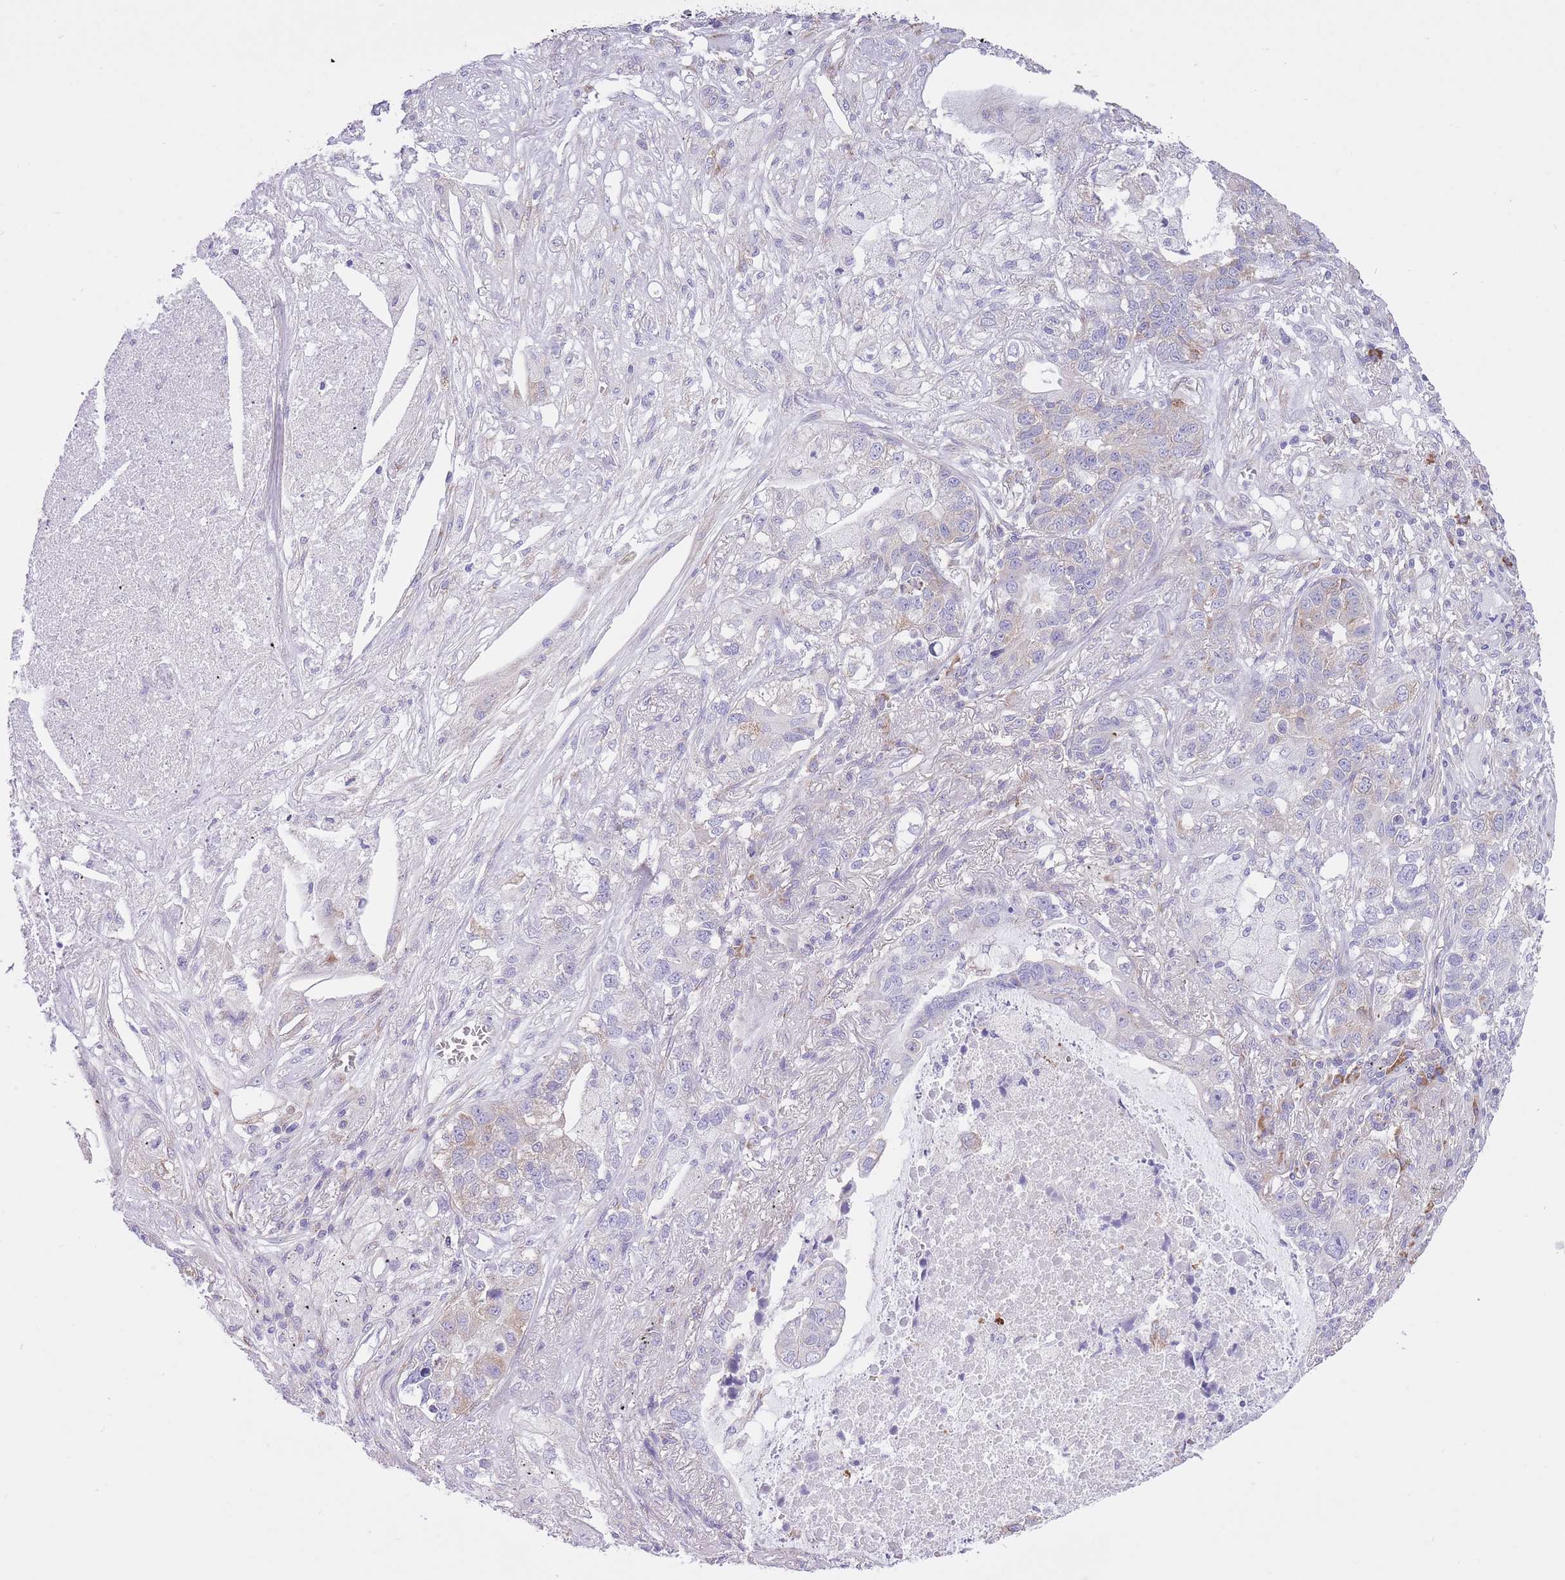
{"staining": {"intensity": "negative", "quantity": "none", "location": "none"}, "tissue": "lung cancer", "cell_type": "Tumor cells", "image_type": "cancer", "snomed": [{"axis": "morphology", "description": "Adenocarcinoma, NOS"}, {"axis": "topography", "description": "Lung"}], "caption": "Immunohistochemistry (IHC) image of human lung adenocarcinoma stained for a protein (brown), which demonstrates no staining in tumor cells.", "gene": "ZNF501", "patient": {"sex": "male", "age": 49}}